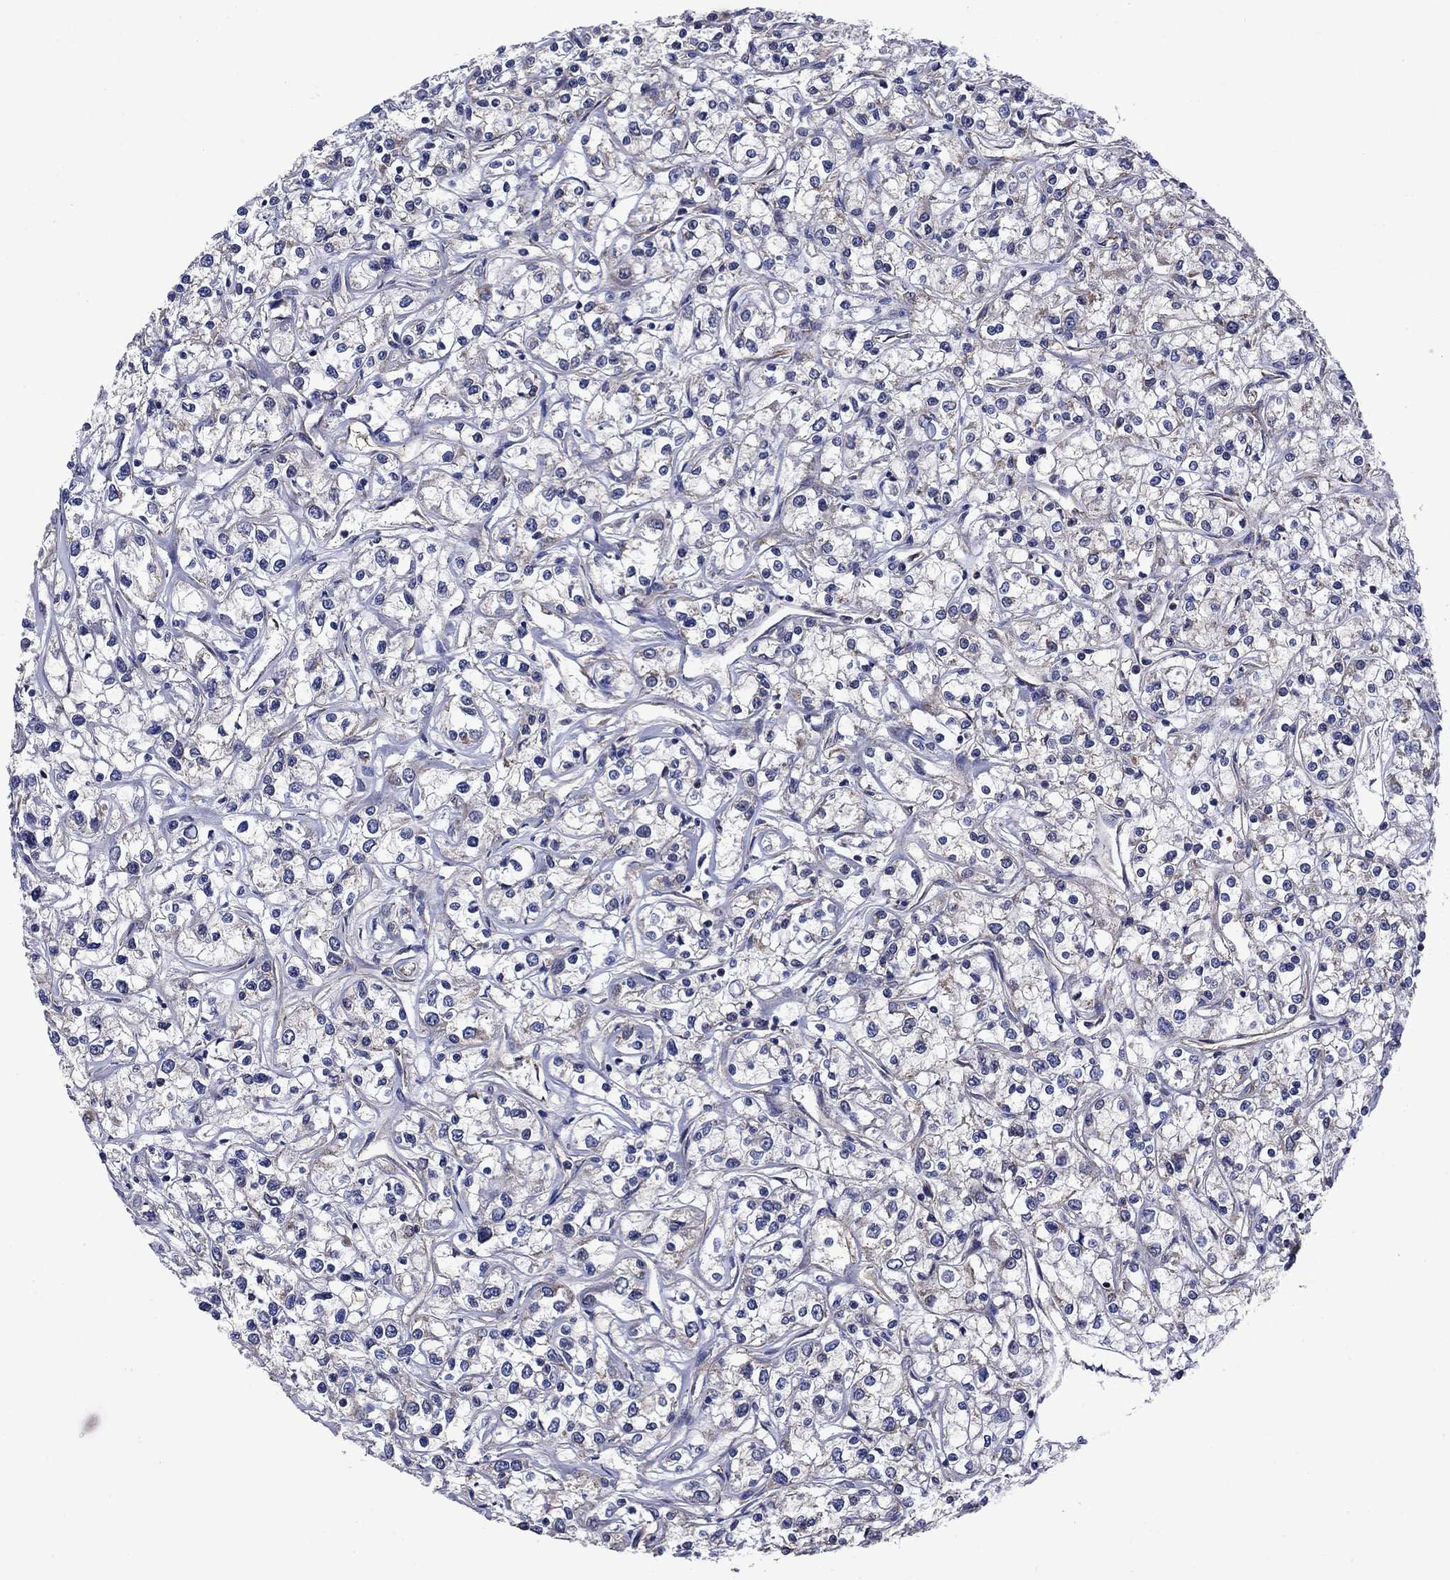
{"staining": {"intensity": "weak", "quantity": "<25%", "location": "cytoplasmic/membranous"}, "tissue": "renal cancer", "cell_type": "Tumor cells", "image_type": "cancer", "snomed": [{"axis": "morphology", "description": "Adenocarcinoma, NOS"}, {"axis": "topography", "description": "Kidney"}], "caption": "DAB (3,3'-diaminobenzidine) immunohistochemical staining of human renal cancer (adenocarcinoma) demonstrates no significant positivity in tumor cells.", "gene": "KIF22", "patient": {"sex": "female", "age": 59}}